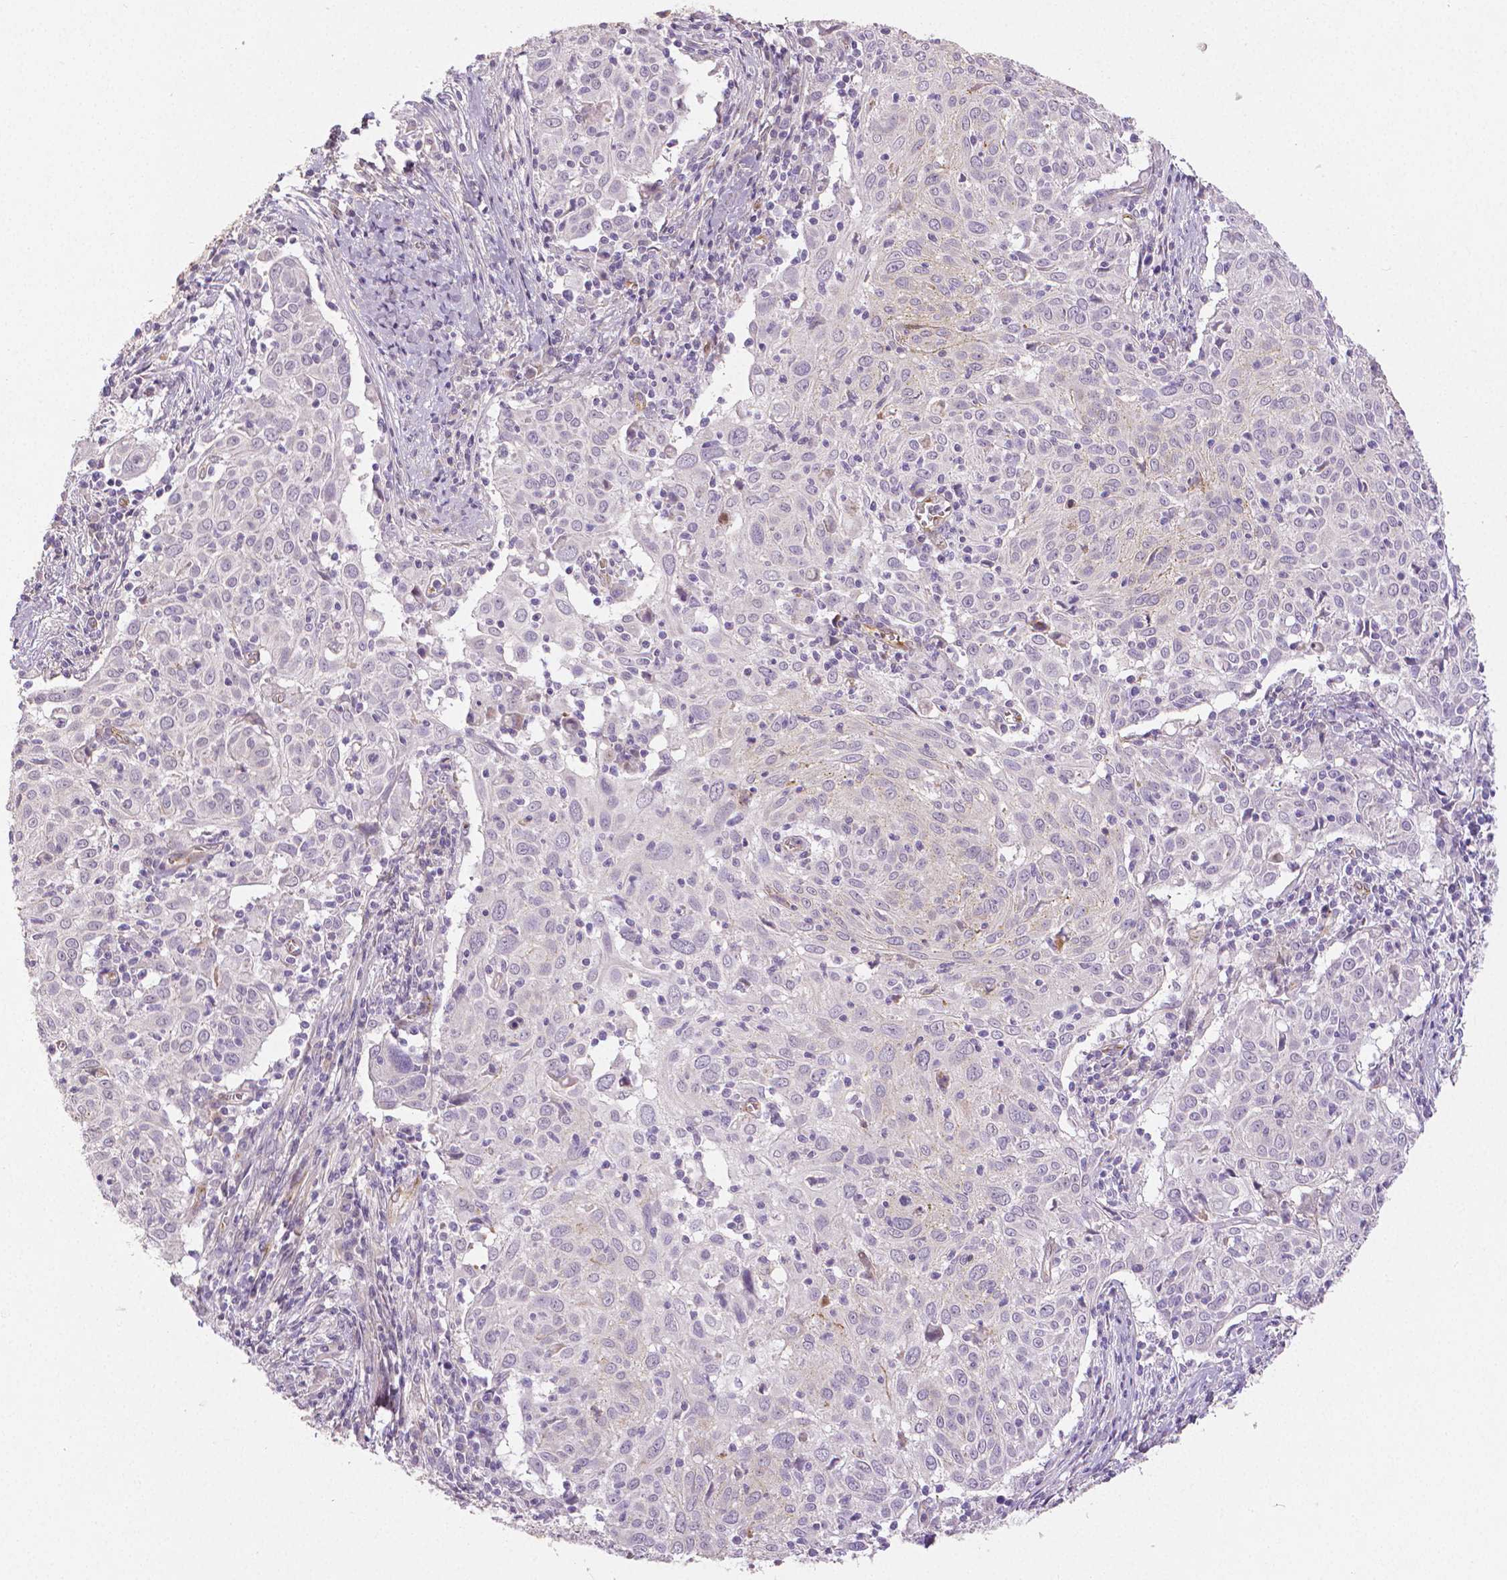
{"staining": {"intensity": "weak", "quantity": "25%-75%", "location": "cytoplasmic/membranous"}, "tissue": "cervical cancer", "cell_type": "Tumor cells", "image_type": "cancer", "snomed": [{"axis": "morphology", "description": "Squamous cell carcinoma, NOS"}, {"axis": "topography", "description": "Cervix"}], "caption": "This image shows immunohistochemistry (IHC) staining of human cervical squamous cell carcinoma, with low weak cytoplasmic/membranous staining in about 25%-75% of tumor cells.", "gene": "FLT1", "patient": {"sex": "female", "age": 39}}